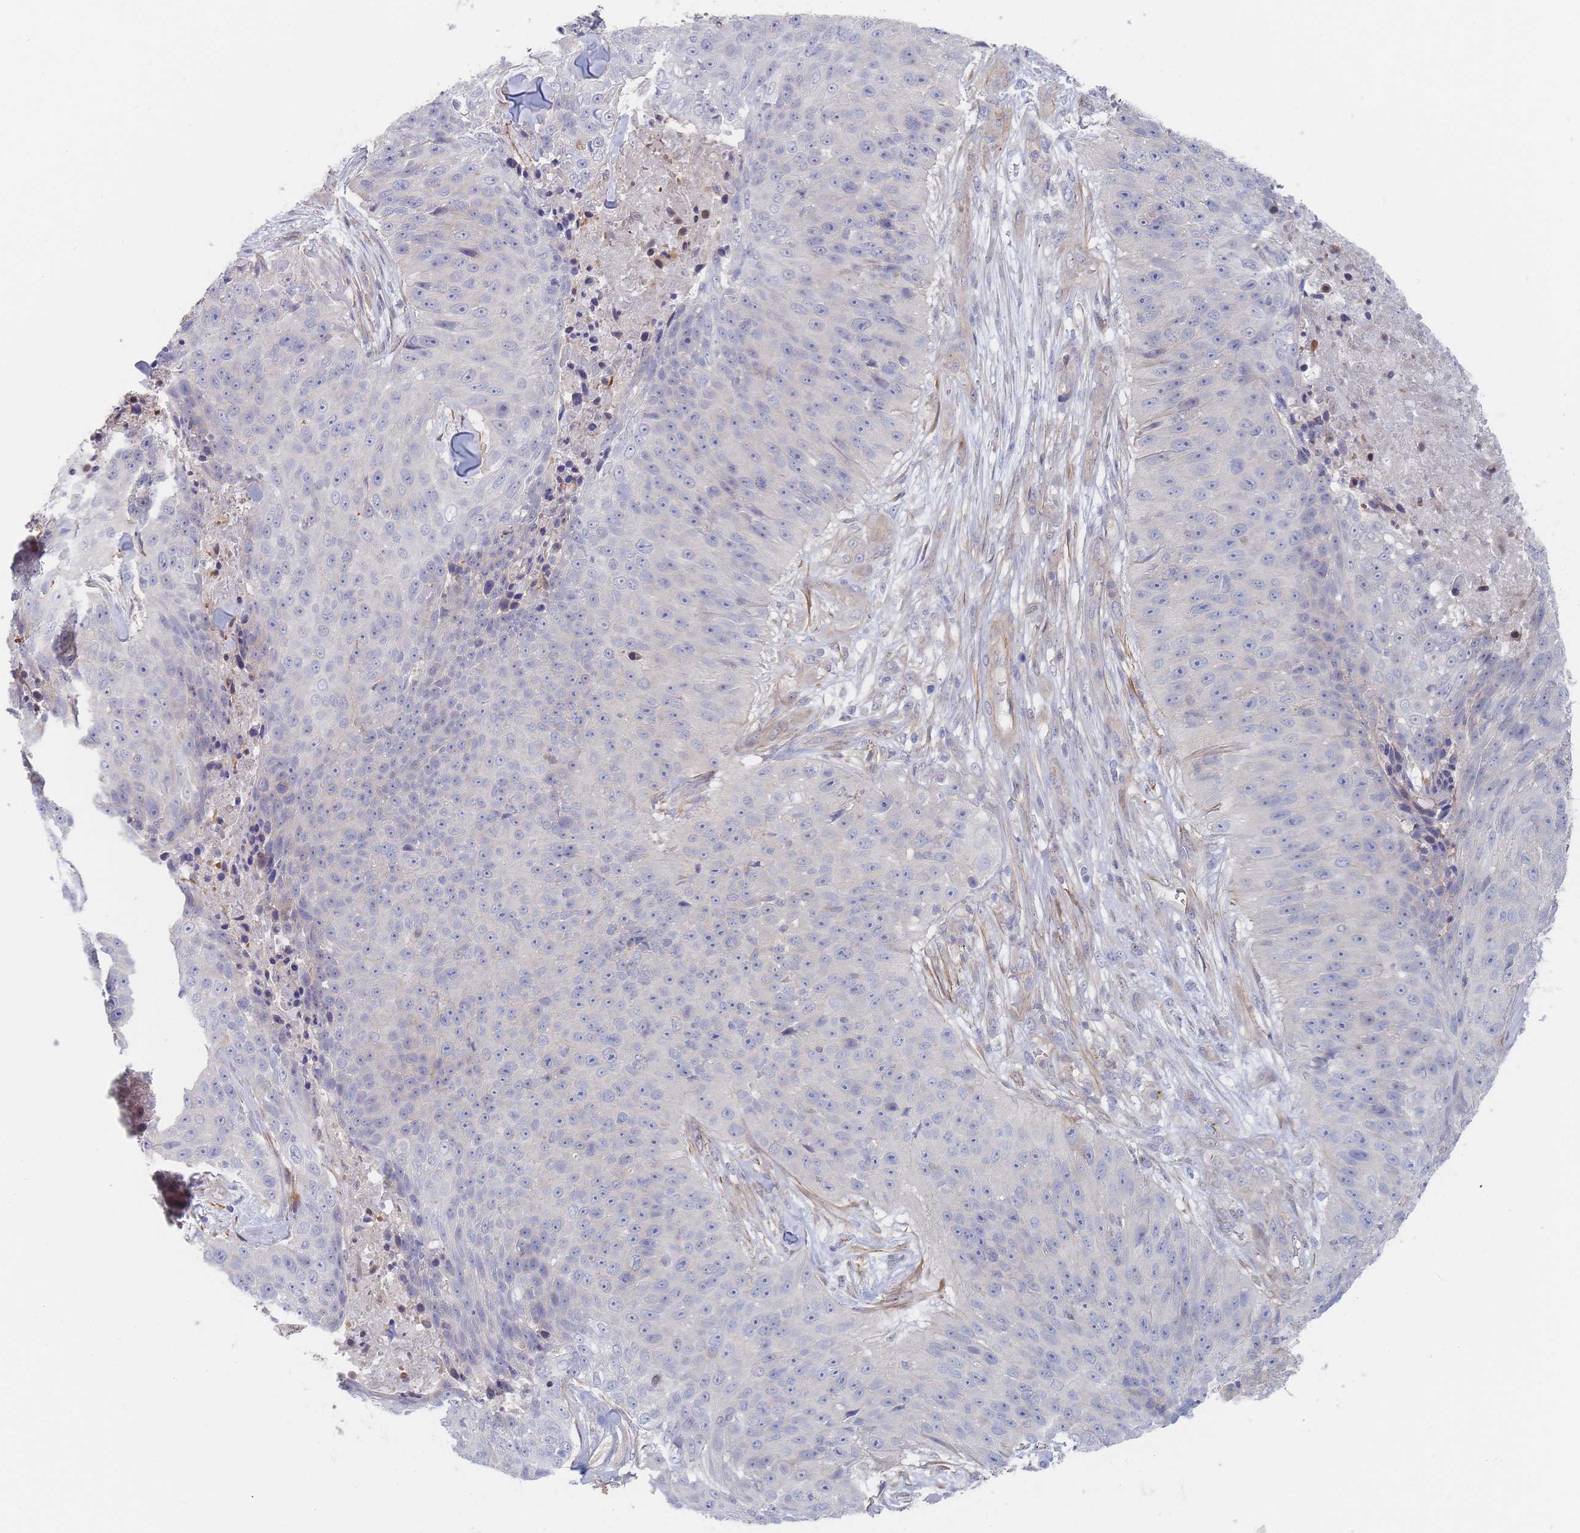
{"staining": {"intensity": "negative", "quantity": "none", "location": "none"}, "tissue": "skin cancer", "cell_type": "Tumor cells", "image_type": "cancer", "snomed": [{"axis": "morphology", "description": "Squamous cell carcinoma, NOS"}, {"axis": "topography", "description": "Skin"}], "caption": "This micrograph is of skin cancer (squamous cell carcinoma) stained with IHC to label a protein in brown with the nuclei are counter-stained blue. There is no staining in tumor cells.", "gene": "G6PC1", "patient": {"sex": "female", "age": 87}}